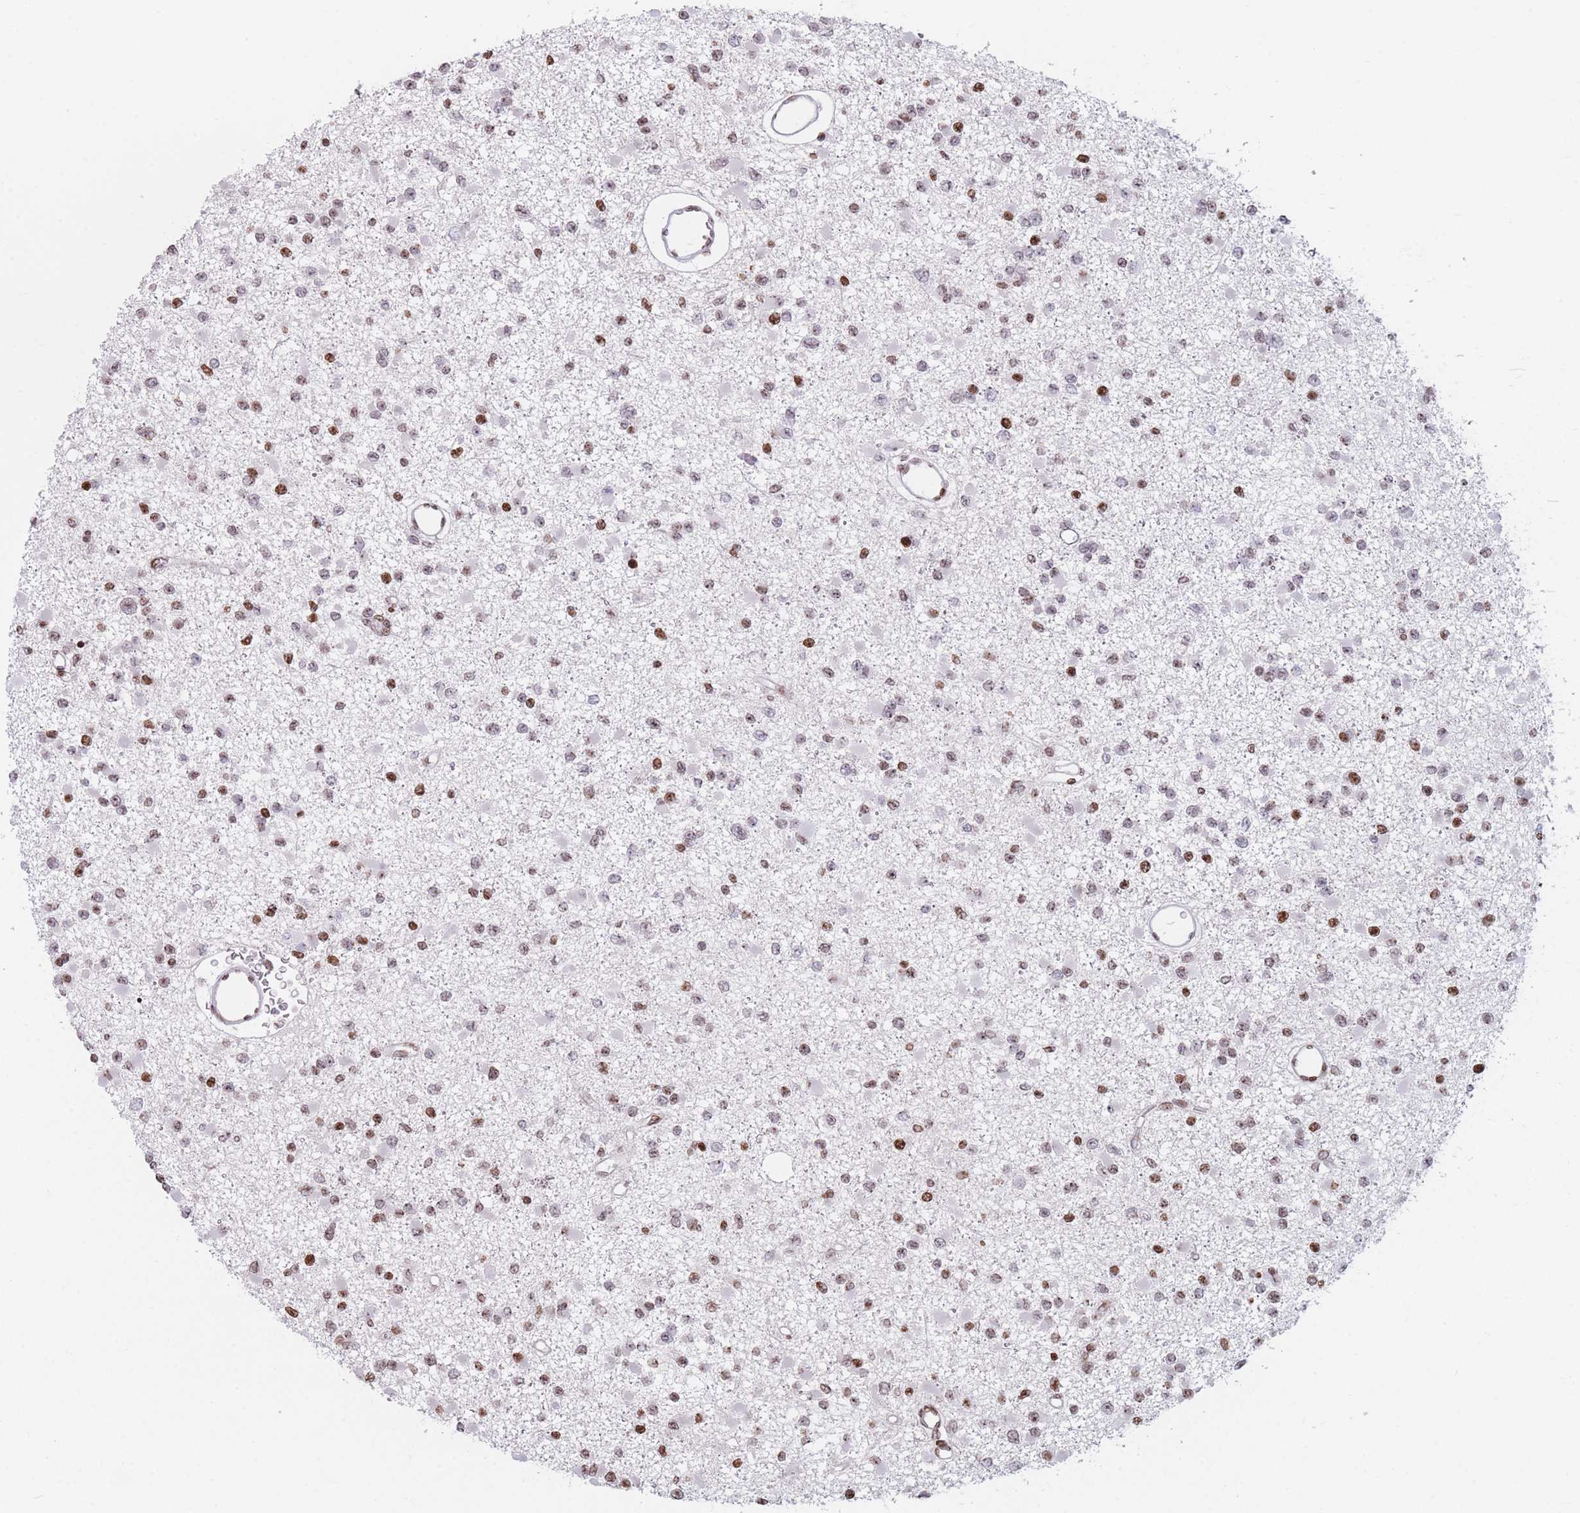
{"staining": {"intensity": "moderate", "quantity": "25%-75%", "location": "nuclear"}, "tissue": "glioma", "cell_type": "Tumor cells", "image_type": "cancer", "snomed": [{"axis": "morphology", "description": "Glioma, malignant, Low grade"}, {"axis": "topography", "description": "Brain"}], "caption": "IHC (DAB (3,3'-diaminobenzidine)) staining of human malignant low-grade glioma shows moderate nuclear protein staining in approximately 25%-75% of tumor cells.", "gene": "AK9", "patient": {"sex": "female", "age": 22}}